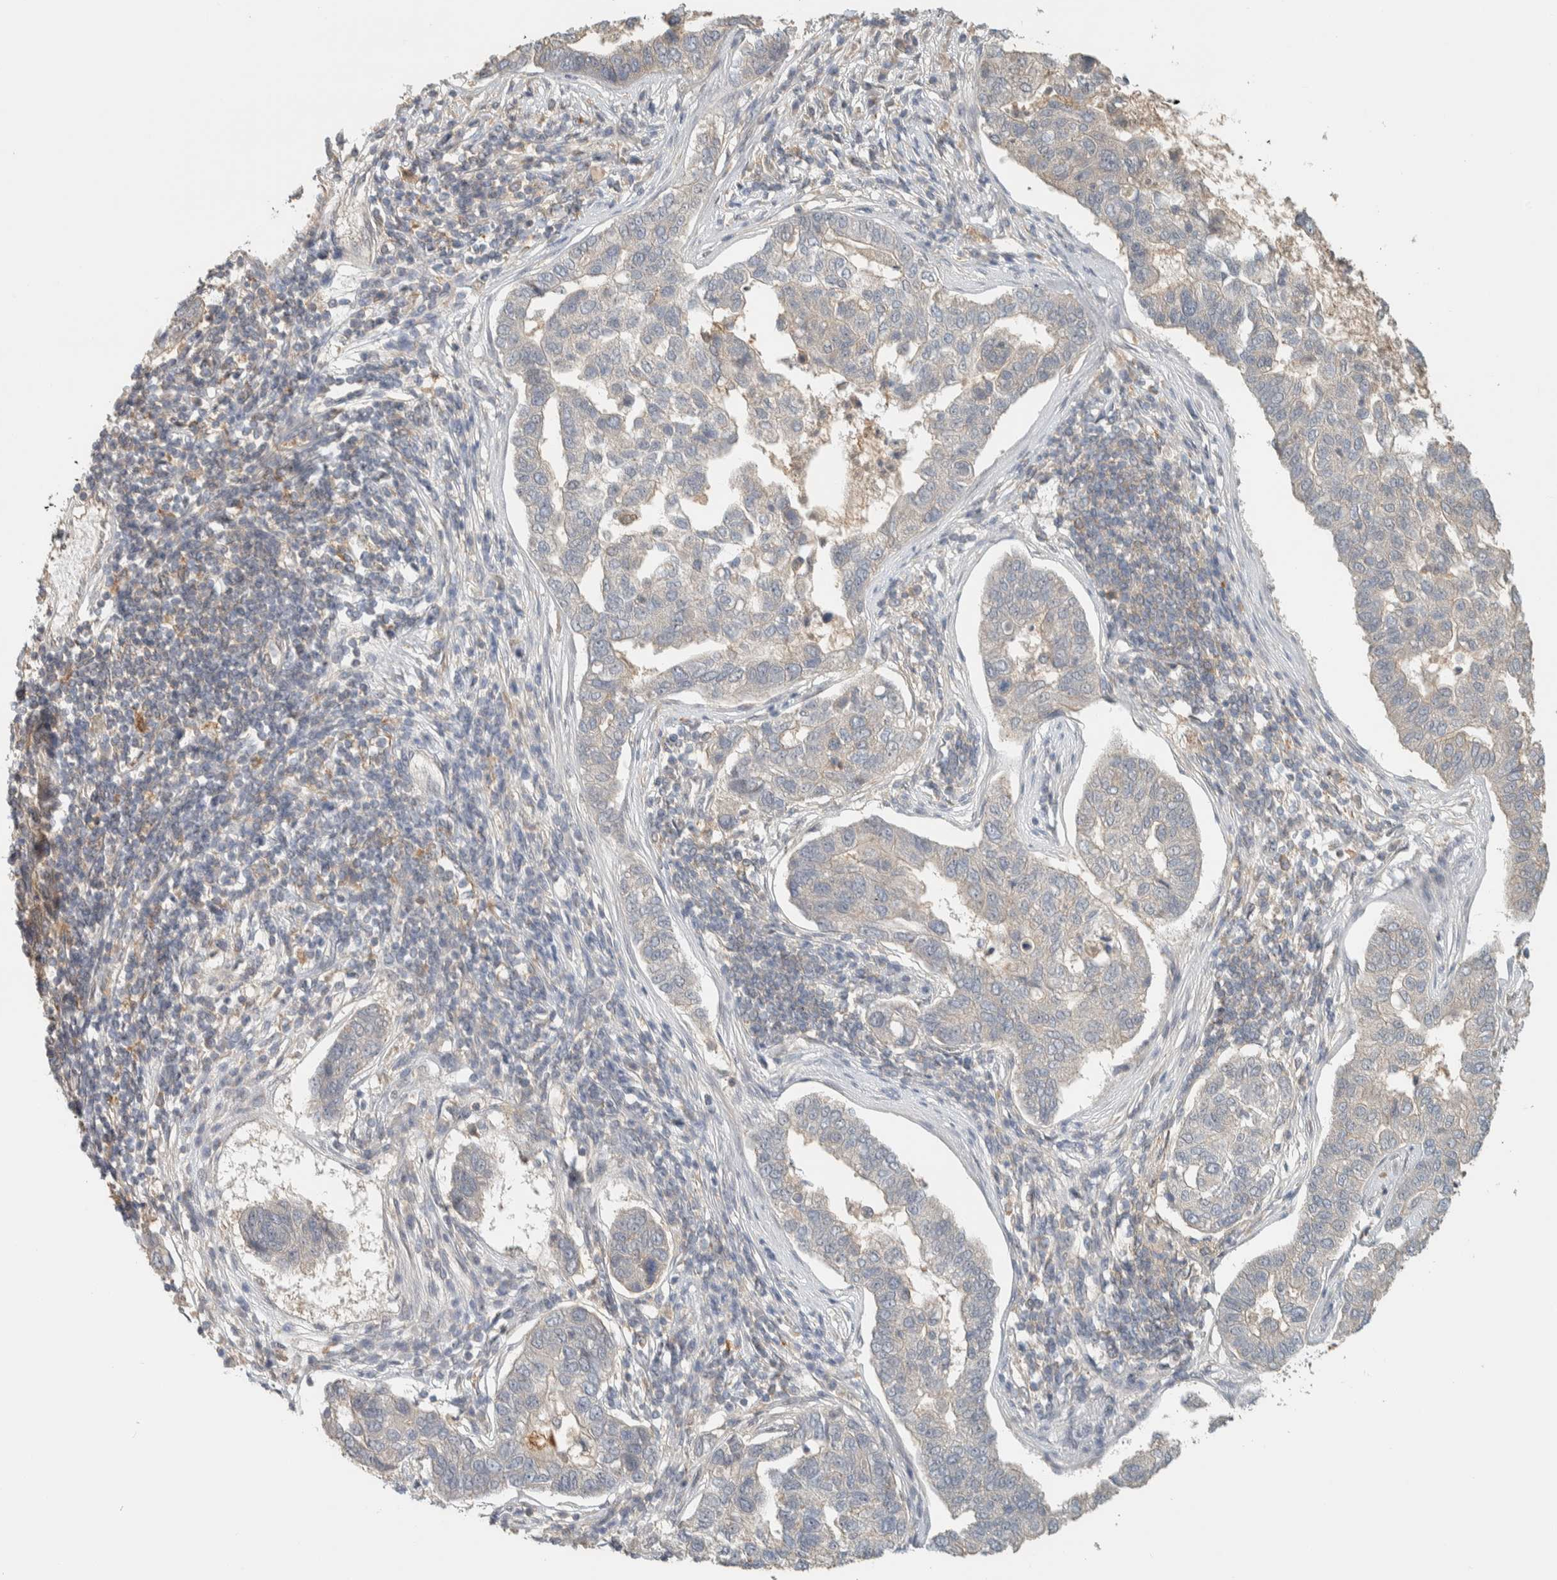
{"staining": {"intensity": "negative", "quantity": "none", "location": "none"}, "tissue": "pancreatic cancer", "cell_type": "Tumor cells", "image_type": "cancer", "snomed": [{"axis": "morphology", "description": "Adenocarcinoma, NOS"}, {"axis": "topography", "description": "Pancreas"}], "caption": "A photomicrograph of pancreatic cancer (adenocarcinoma) stained for a protein exhibits no brown staining in tumor cells.", "gene": "RAB11FIP1", "patient": {"sex": "female", "age": 61}}